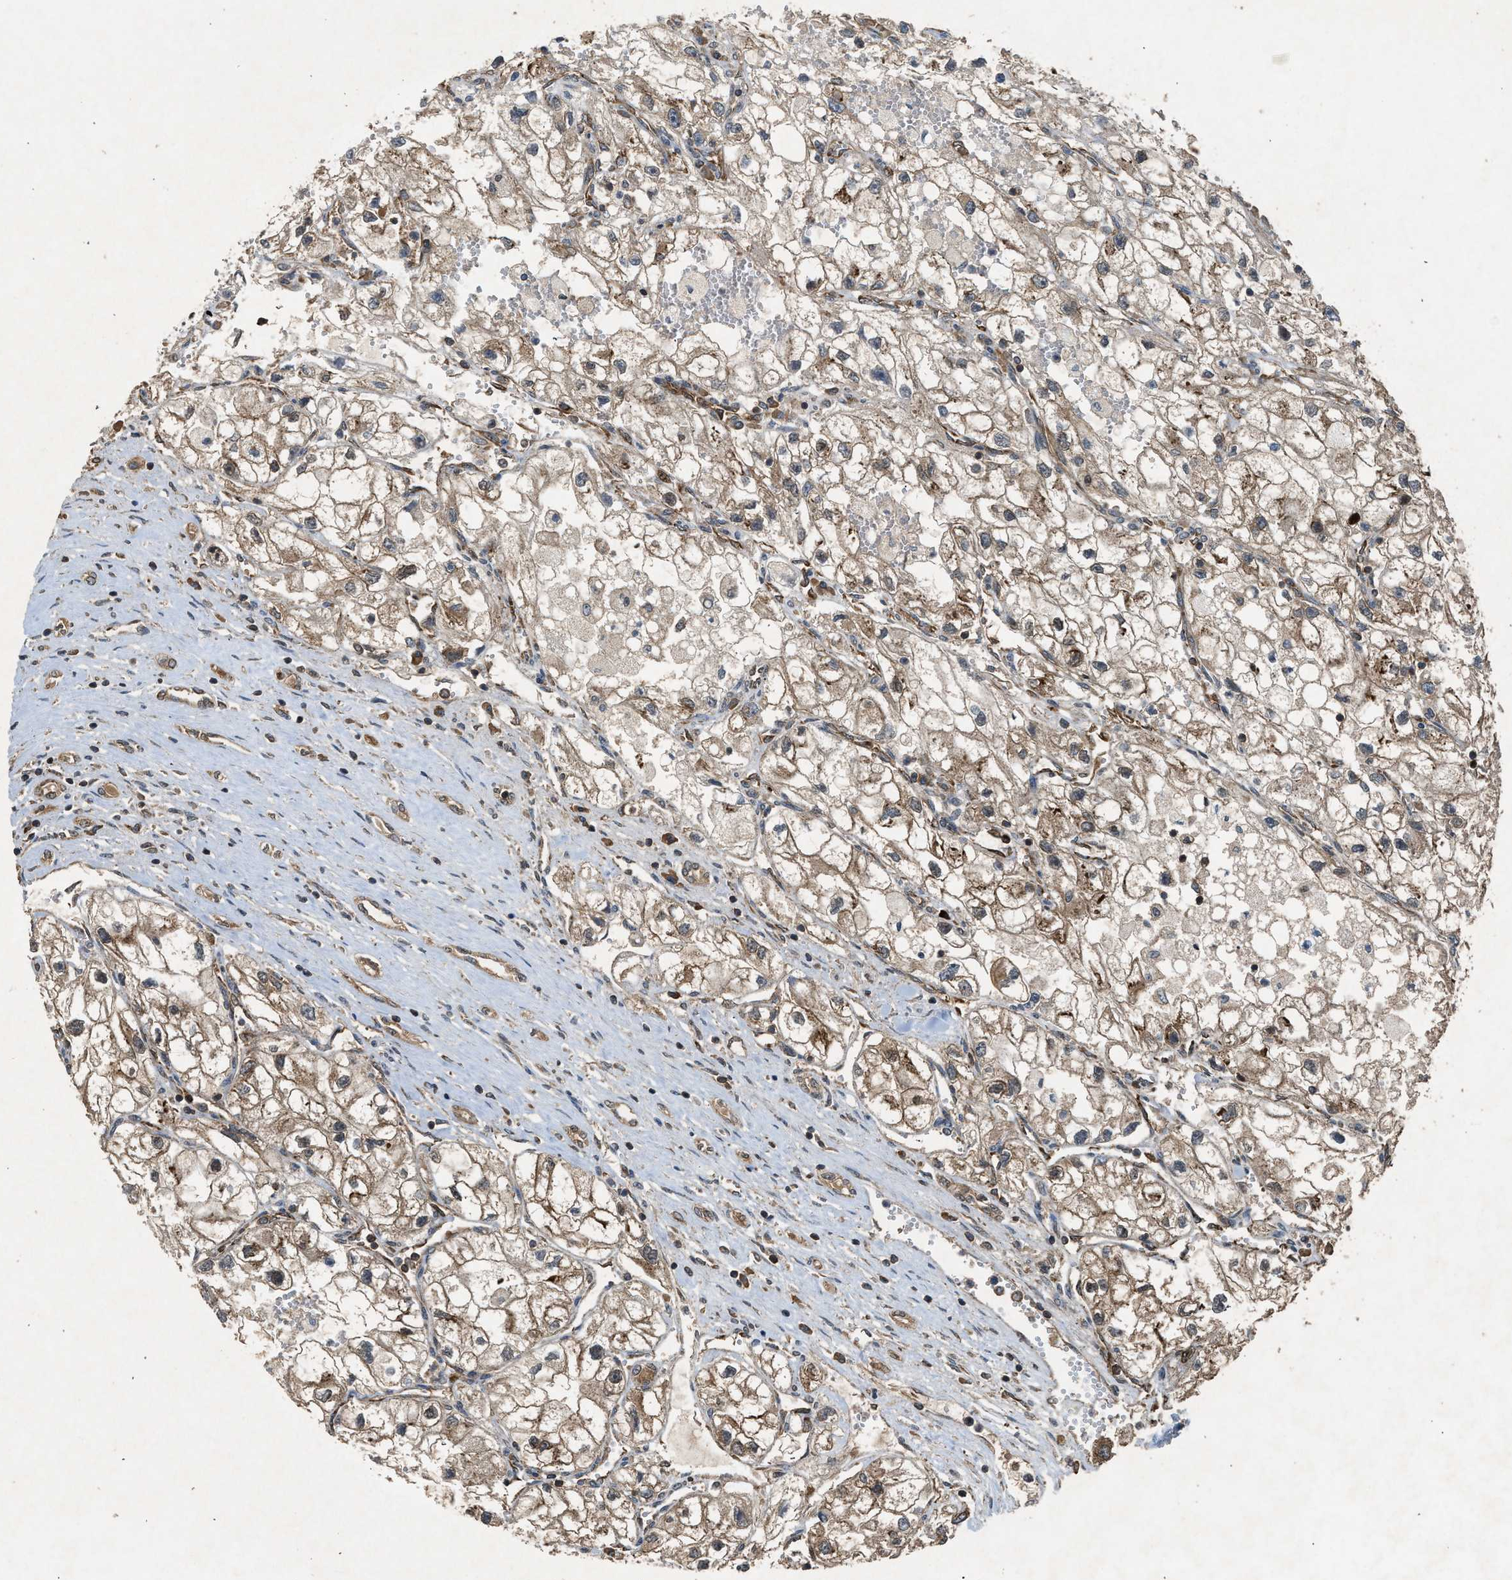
{"staining": {"intensity": "moderate", "quantity": ">75%", "location": "cytoplasmic/membranous"}, "tissue": "renal cancer", "cell_type": "Tumor cells", "image_type": "cancer", "snomed": [{"axis": "morphology", "description": "Adenocarcinoma, NOS"}, {"axis": "topography", "description": "Kidney"}], "caption": "This histopathology image displays IHC staining of human renal adenocarcinoma, with medium moderate cytoplasmic/membranous staining in about >75% of tumor cells.", "gene": "HIP1R", "patient": {"sex": "female", "age": 70}}